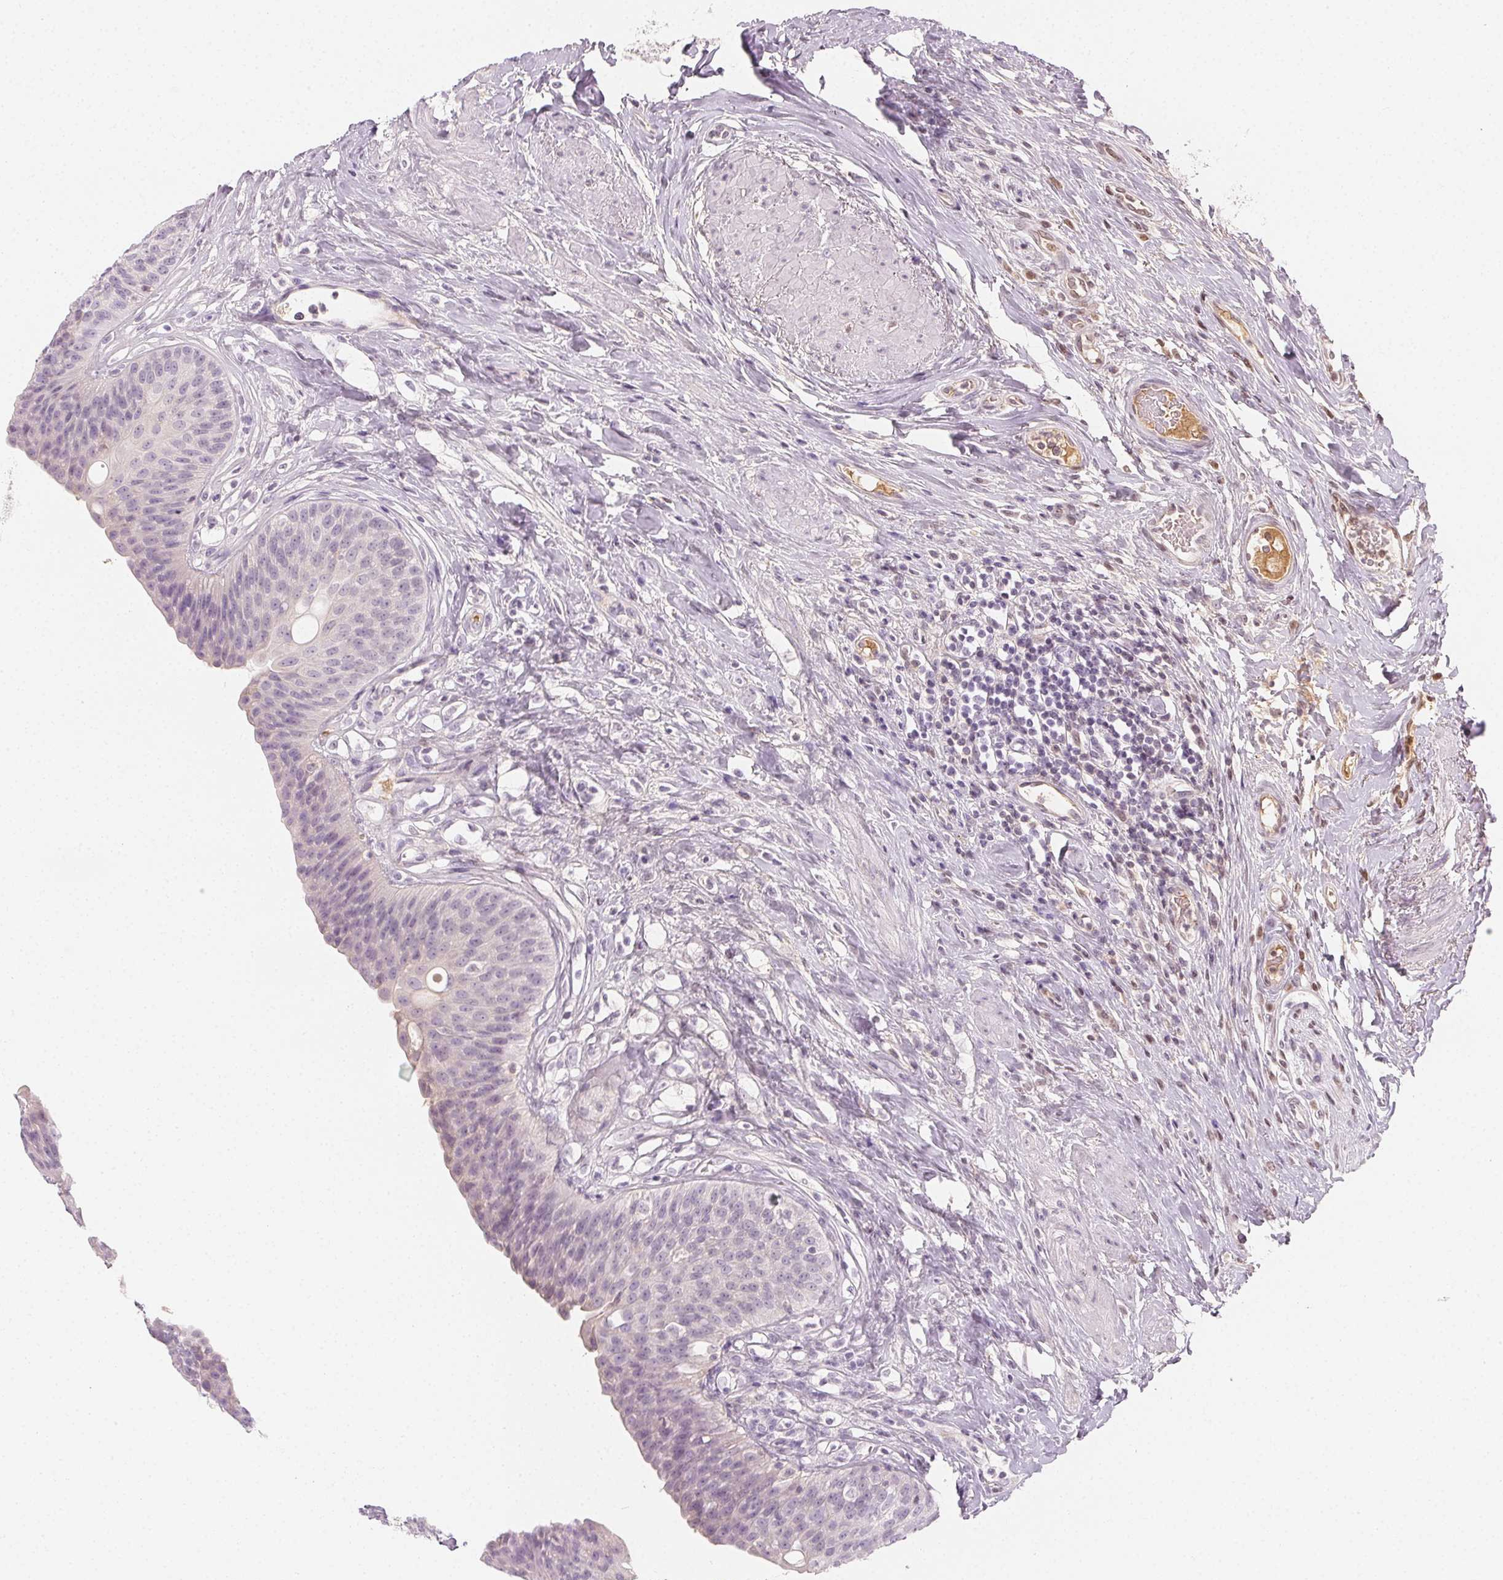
{"staining": {"intensity": "negative", "quantity": "none", "location": "none"}, "tissue": "urinary bladder", "cell_type": "Urothelial cells", "image_type": "normal", "snomed": [{"axis": "morphology", "description": "Normal tissue, NOS"}, {"axis": "topography", "description": "Urinary bladder"}], "caption": "This is an IHC photomicrograph of normal human urinary bladder. There is no positivity in urothelial cells.", "gene": "AFM", "patient": {"sex": "female", "age": 56}}